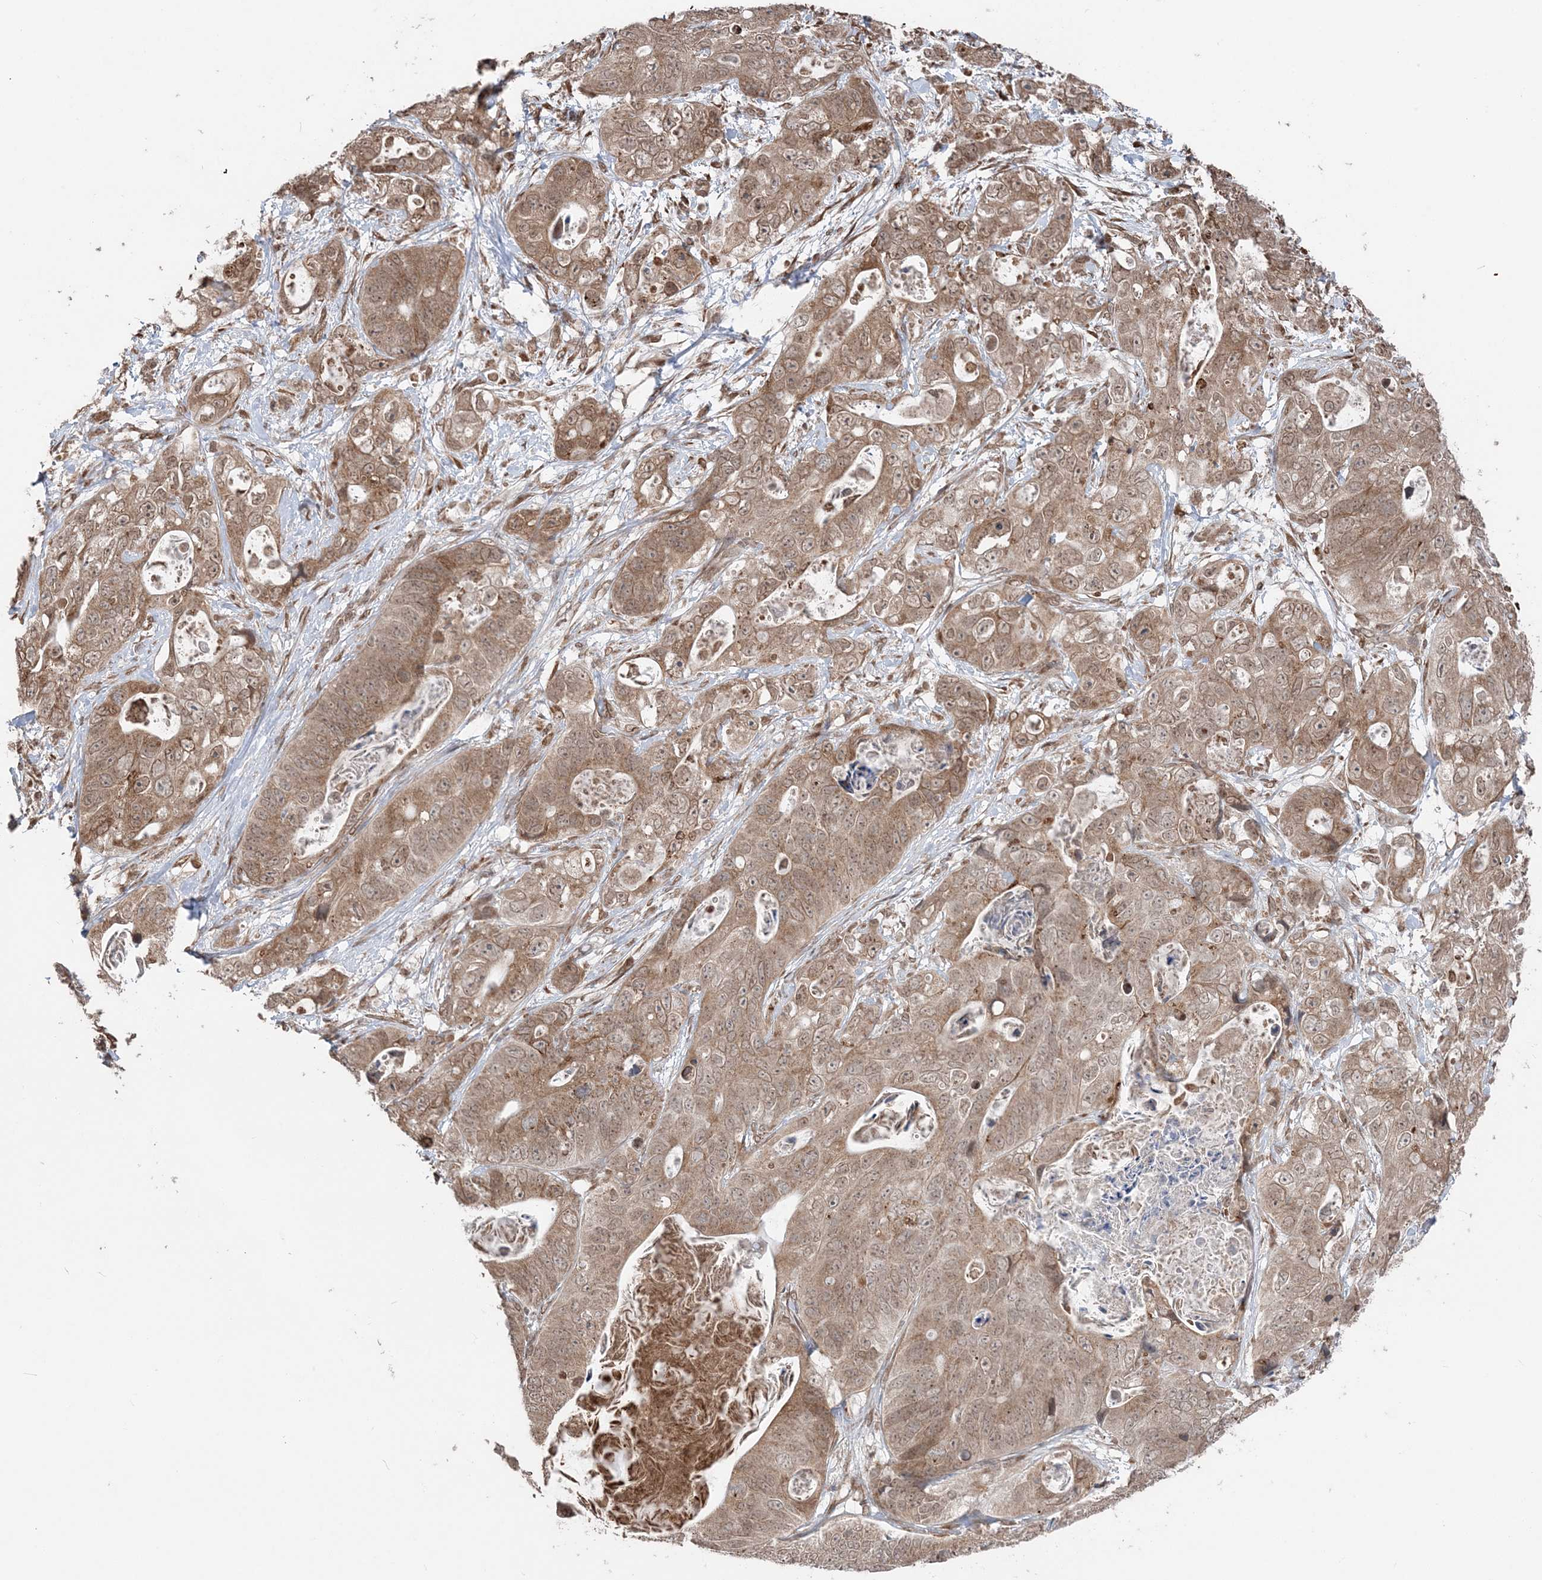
{"staining": {"intensity": "moderate", "quantity": ">75%", "location": "cytoplasmic/membranous,nuclear"}, "tissue": "stomach cancer", "cell_type": "Tumor cells", "image_type": "cancer", "snomed": [{"axis": "morphology", "description": "Adenocarcinoma, NOS"}, {"axis": "topography", "description": "Stomach"}], "caption": "Adenocarcinoma (stomach) stained with immunohistochemistry displays moderate cytoplasmic/membranous and nuclear positivity in about >75% of tumor cells.", "gene": "TMED10", "patient": {"sex": "female", "age": 89}}